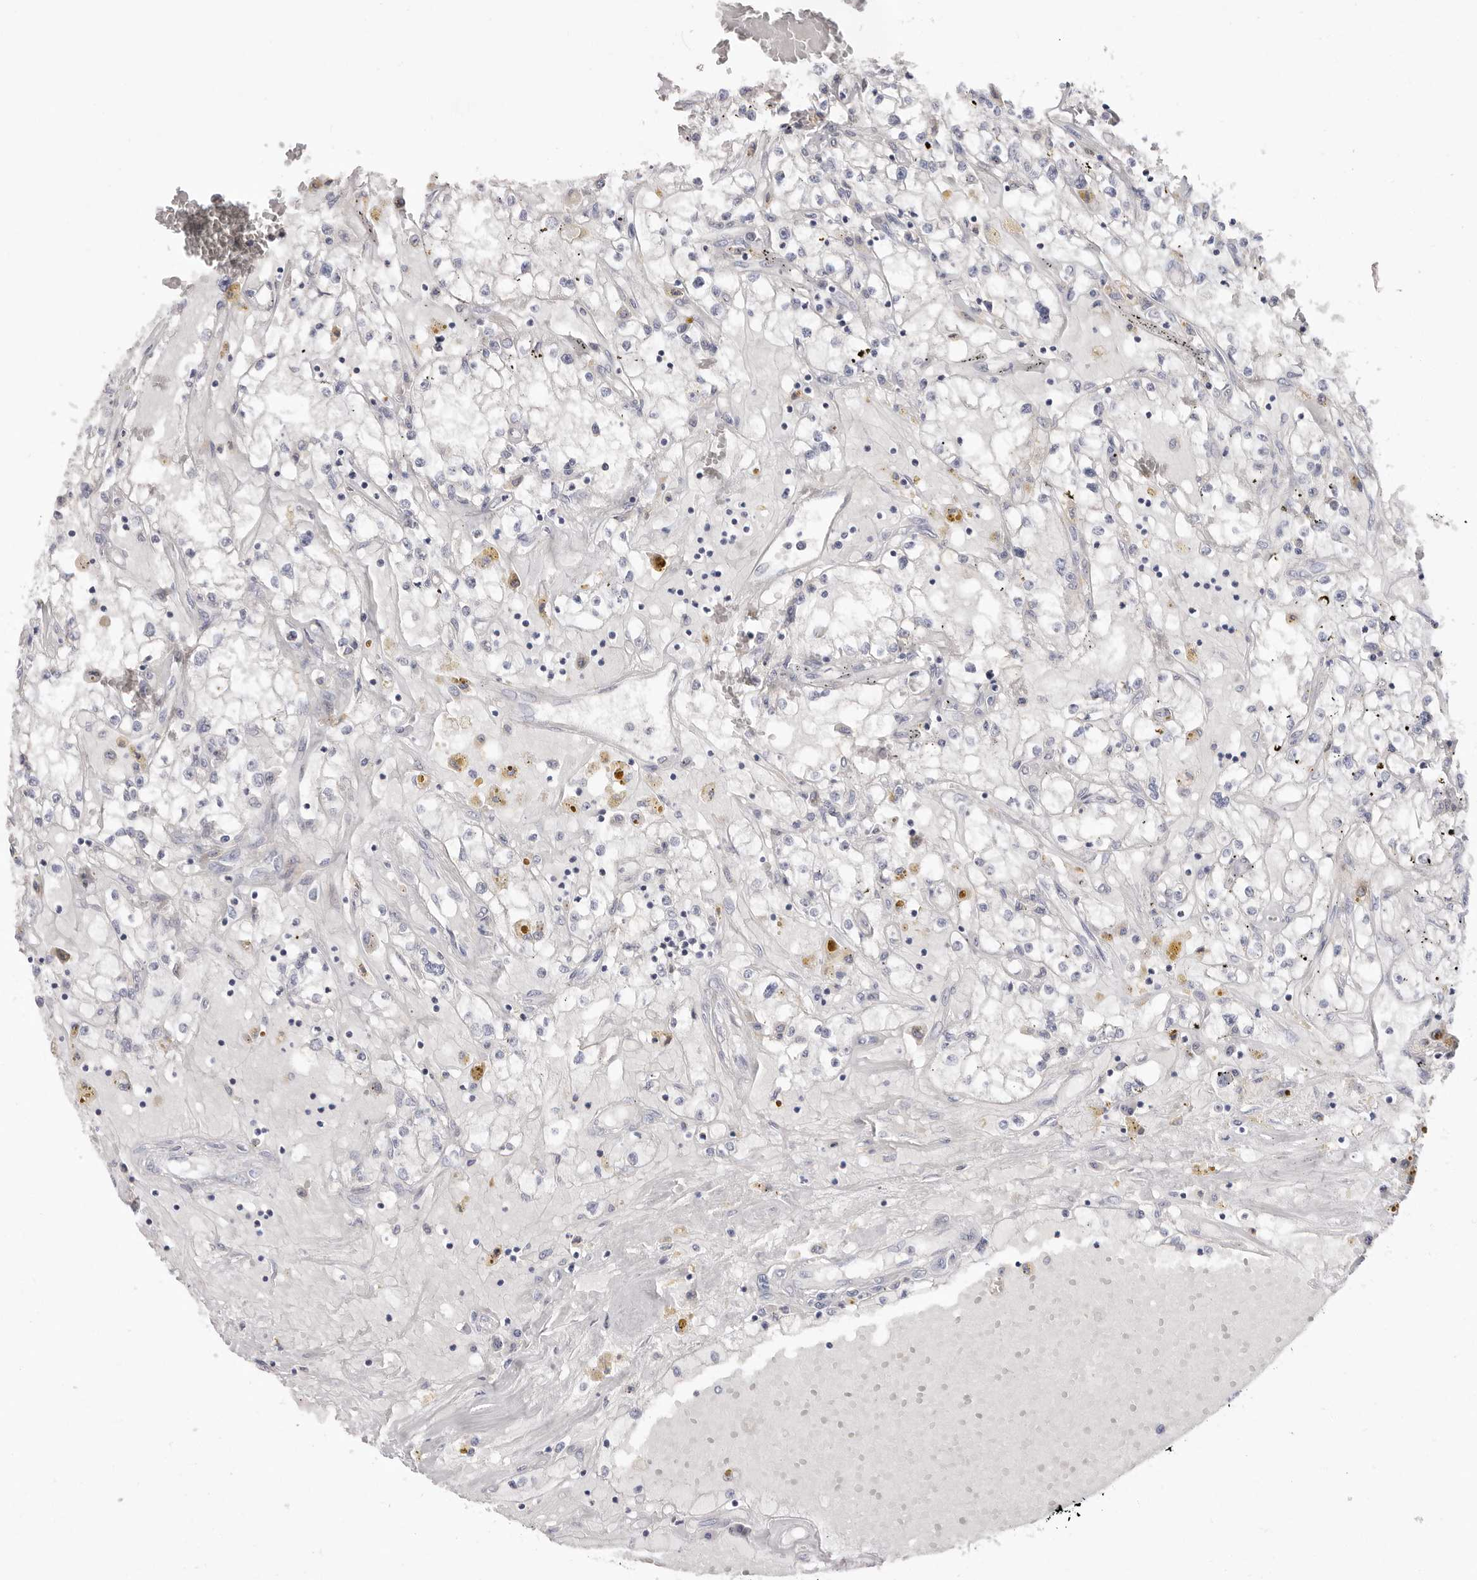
{"staining": {"intensity": "negative", "quantity": "none", "location": "none"}, "tissue": "renal cancer", "cell_type": "Tumor cells", "image_type": "cancer", "snomed": [{"axis": "morphology", "description": "Adenocarcinoma, NOS"}, {"axis": "topography", "description": "Kidney"}], "caption": "An immunohistochemistry image of renal cancer is shown. There is no staining in tumor cells of renal cancer.", "gene": "DOP1A", "patient": {"sex": "male", "age": 56}}